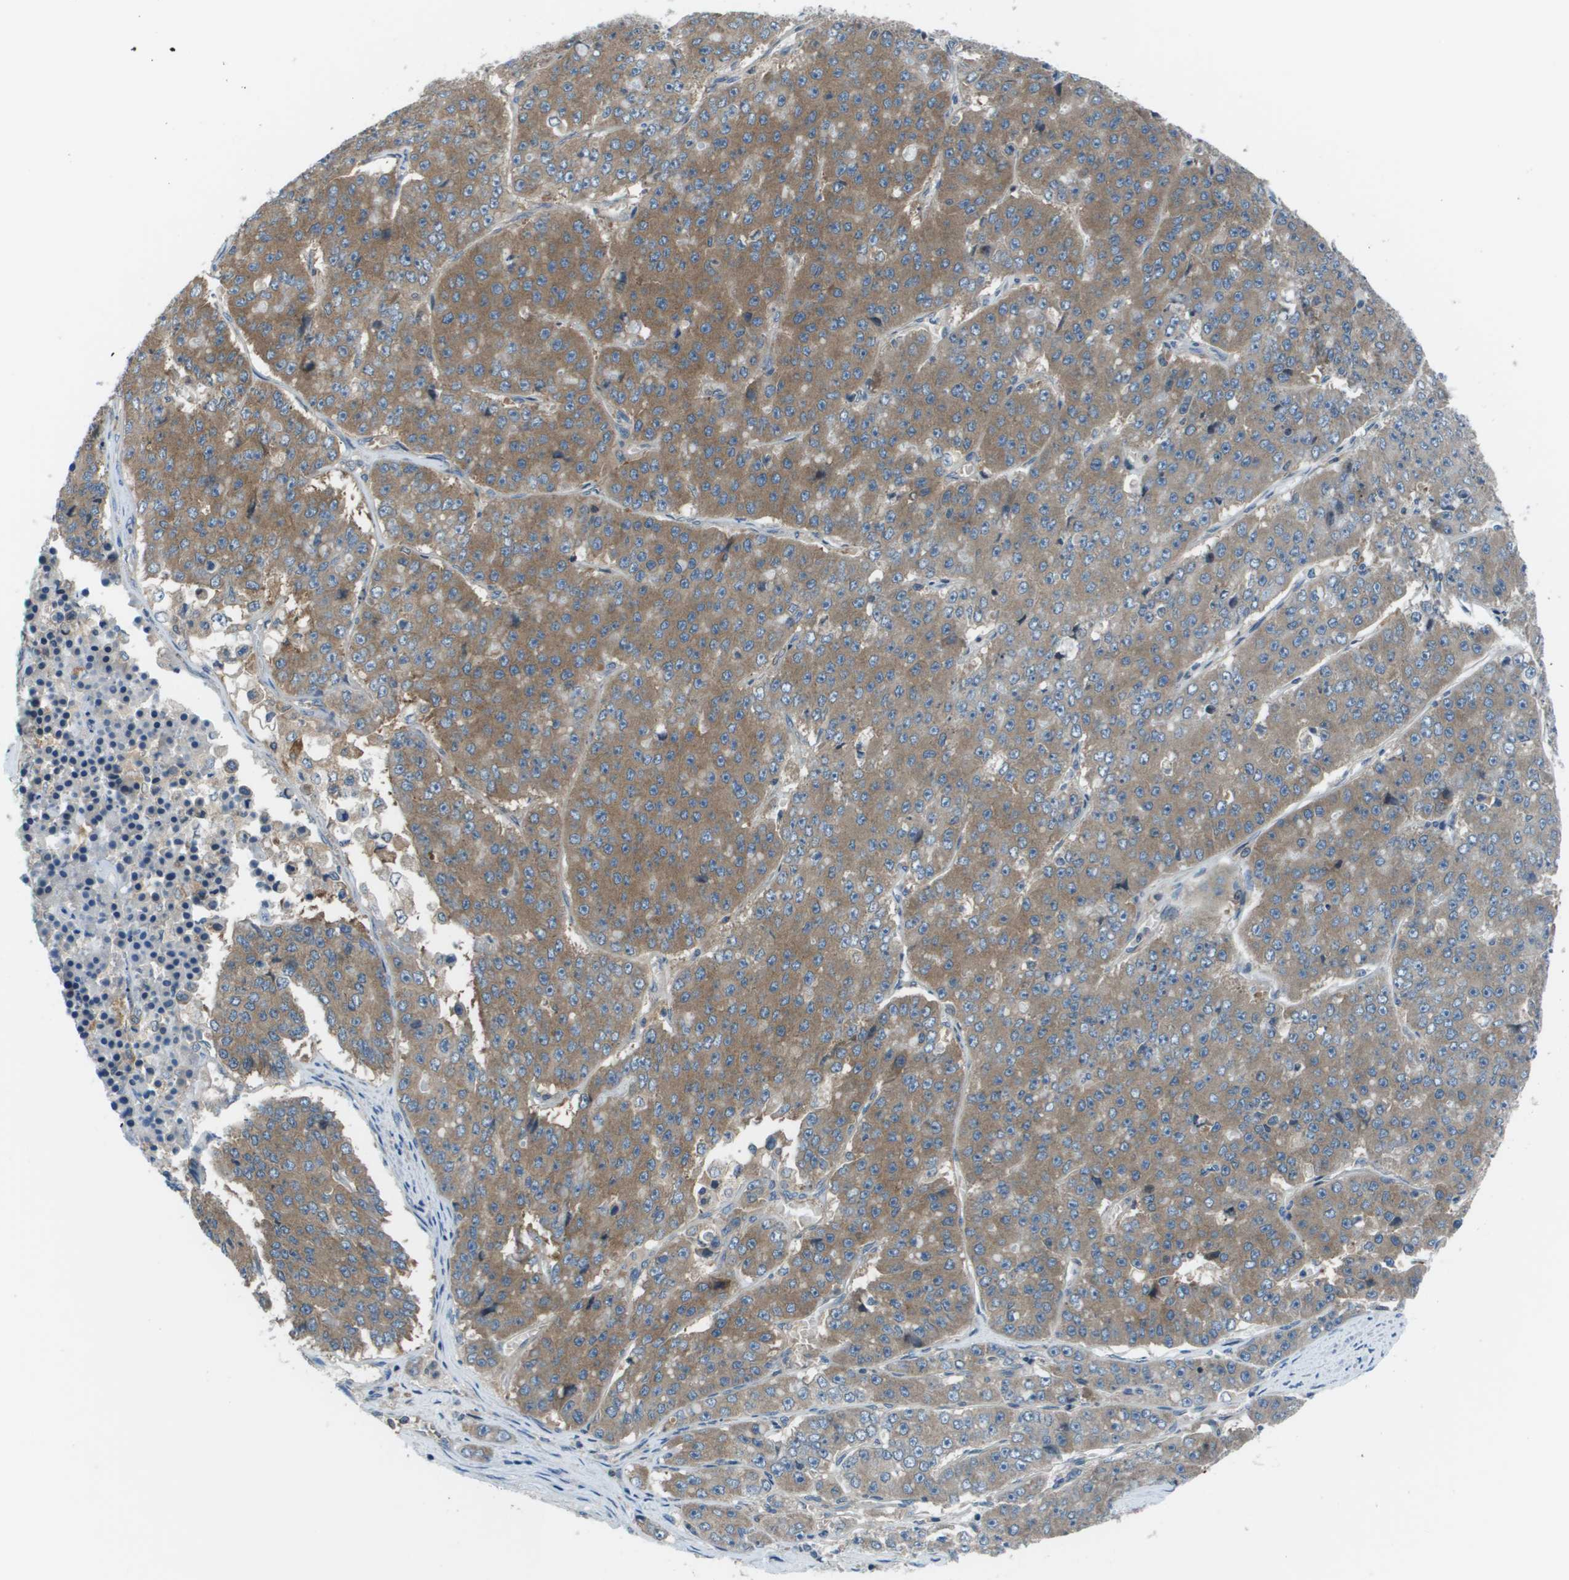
{"staining": {"intensity": "moderate", "quantity": ">75%", "location": "cytoplasmic/membranous"}, "tissue": "pancreatic cancer", "cell_type": "Tumor cells", "image_type": "cancer", "snomed": [{"axis": "morphology", "description": "Adenocarcinoma, NOS"}, {"axis": "topography", "description": "Pancreas"}], "caption": "Tumor cells display moderate cytoplasmic/membranous expression in approximately >75% of cells in adenocarcinoma (pancreatic).", "gene": "EIF3B", "patient": {"sex": "male", "age": 50}}